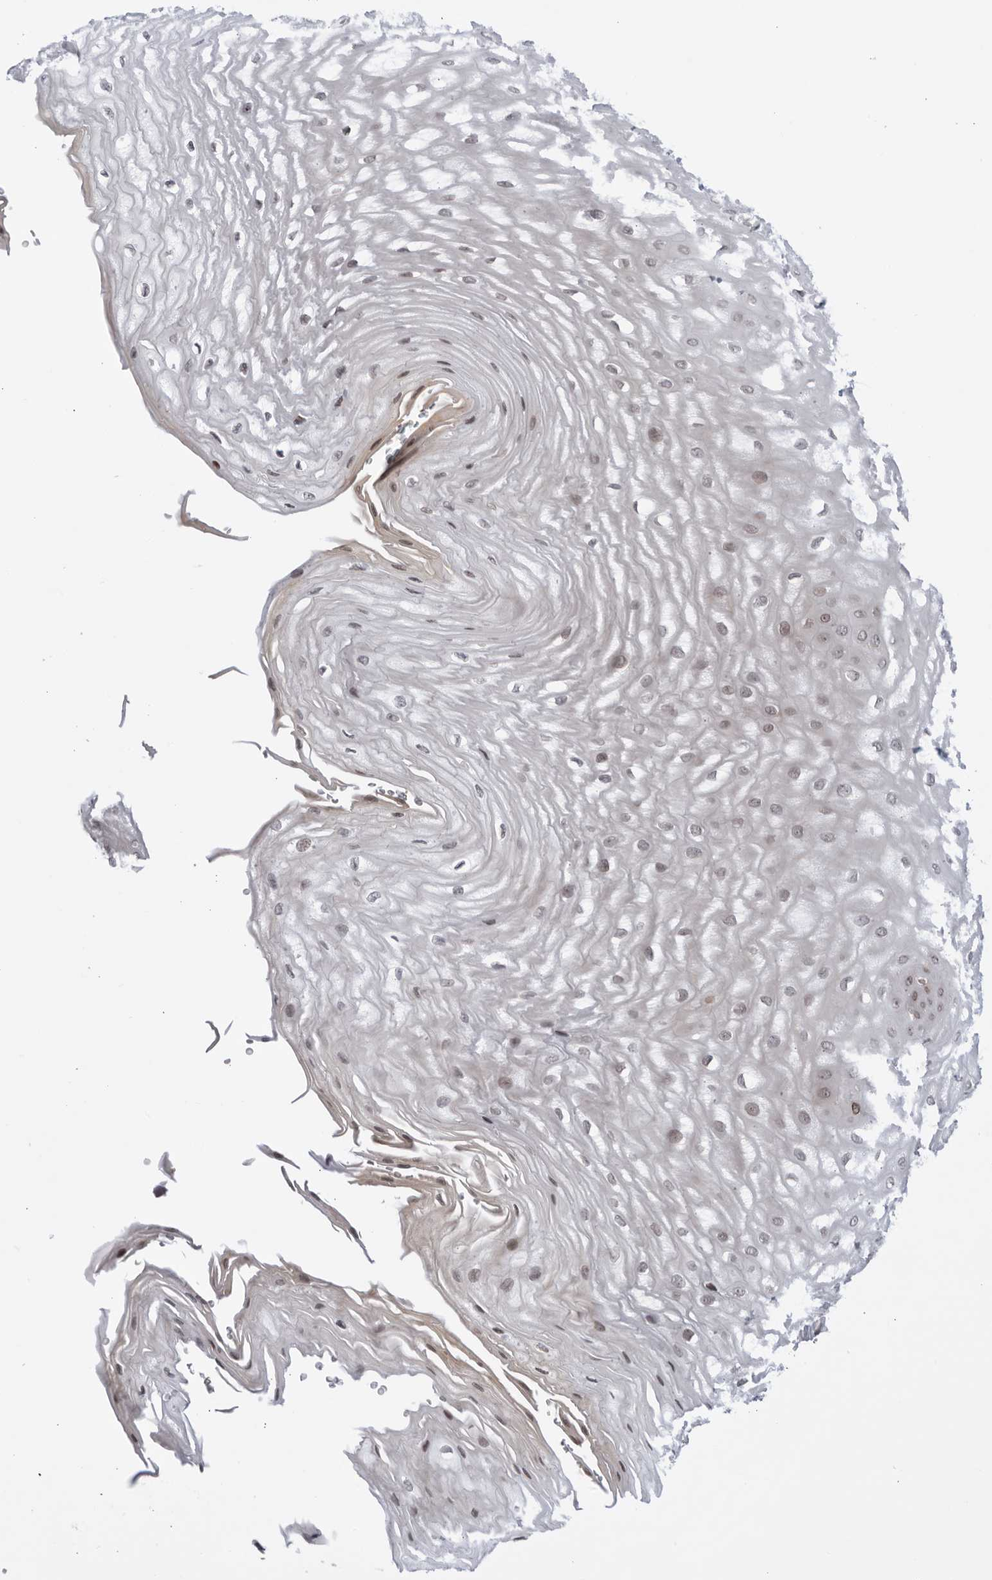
{"staining": {"intensity": "moderate", "quantity": "25%-75%", "location": "nuclear"}, "tissue": "esophagus", "cell_type": "Squamous epithelial cells", "image_type": "normal", "snomed": [{"axis": "morphology", "description": "Normal tissue, NOS"}, {"axis": "topography", "description": "Esophagus"}], "caption": "Moderate nuclear protein staining is appreciated in about 25%-75% of squamous epithelial cells in esophagus. The protein of interest is shown in brown color, while the nuclei are stained blue.", "gene": "DTL", "patient": {"sex": "male", "age": 54}}